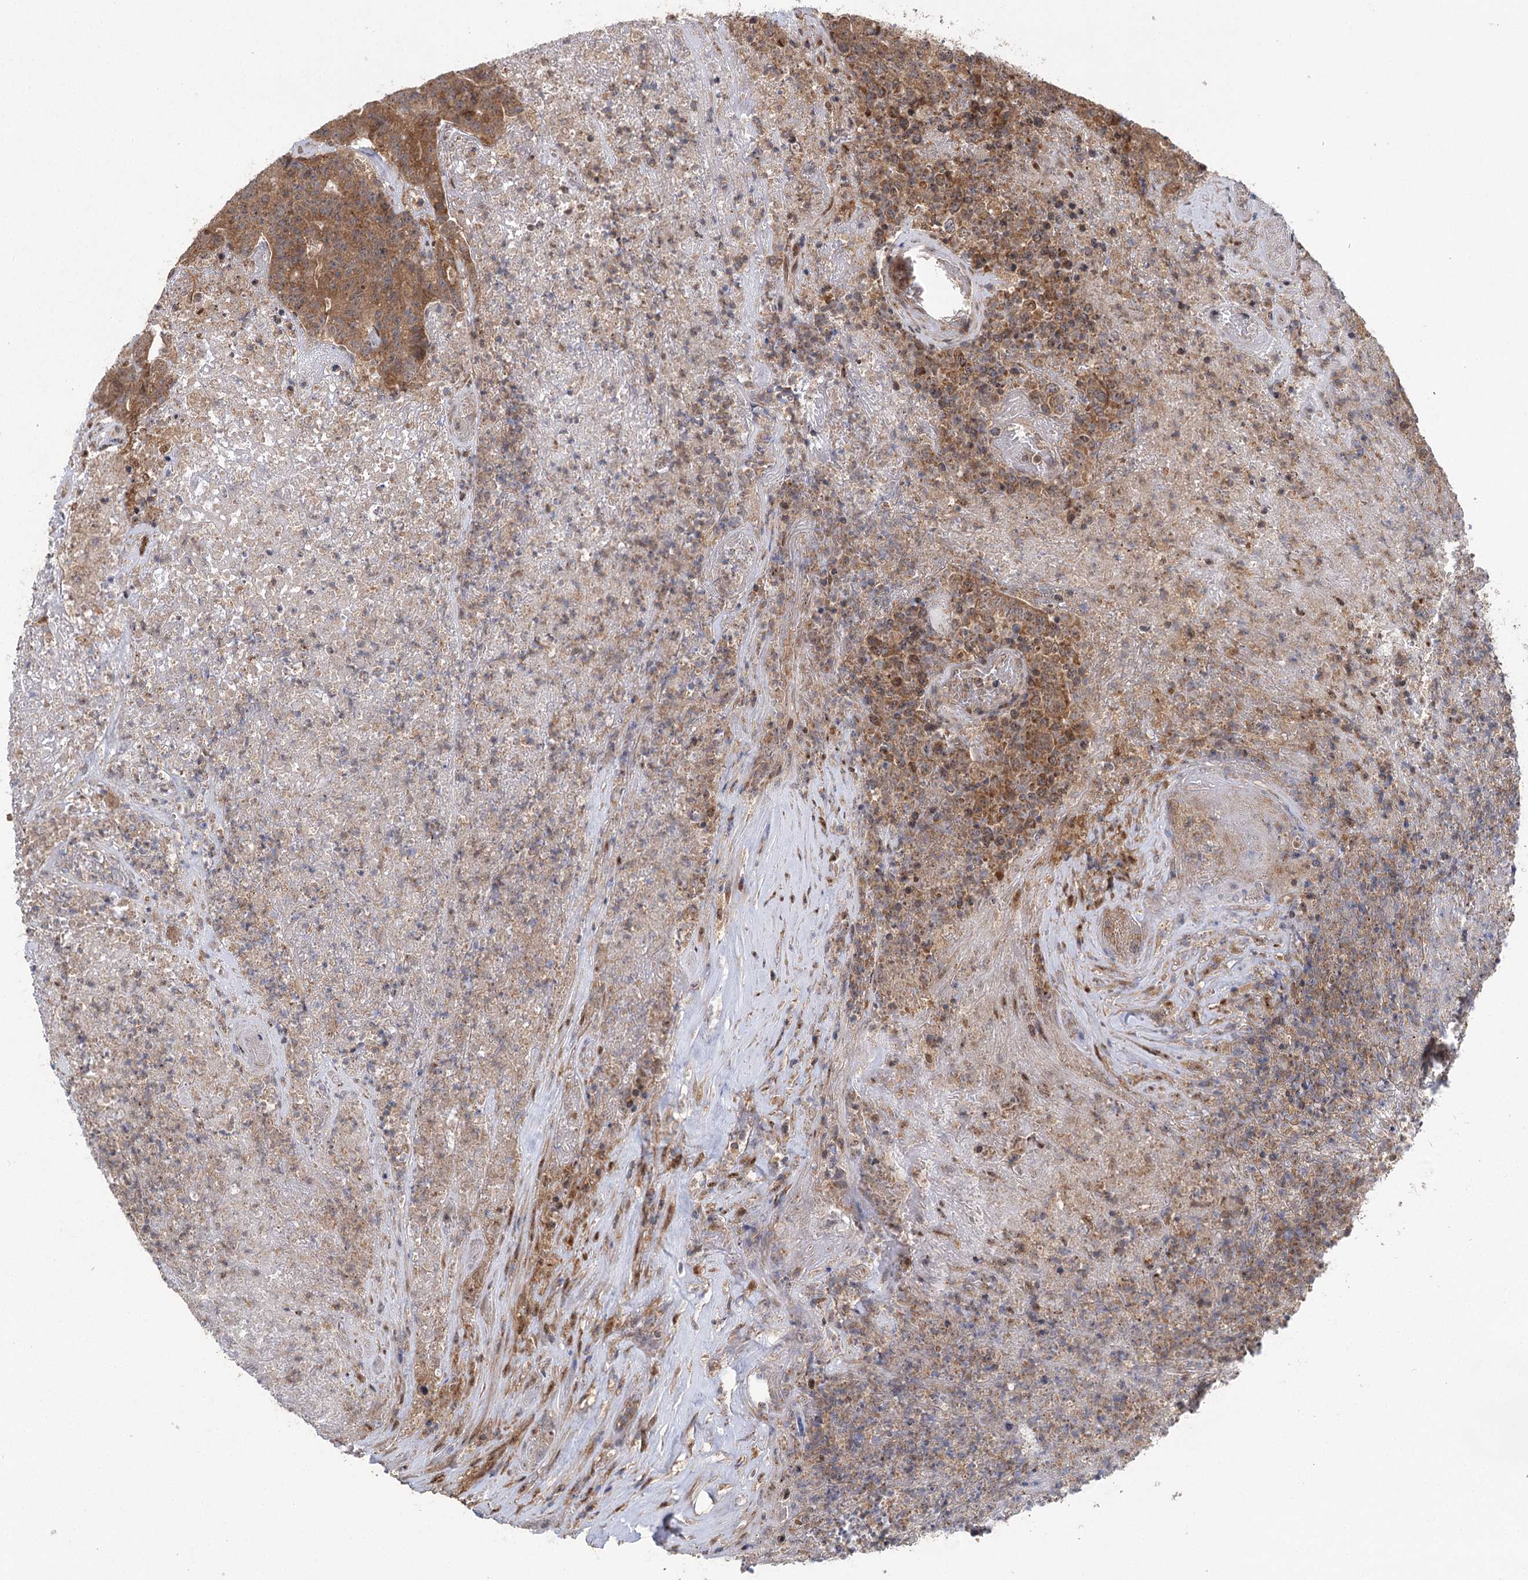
{"staining": {"intensity": "moderate", "quantity": ">75%", "location": "cytoplasmic/membranous"}, "tissue": "colorectal cancer", "cell_type": "Tumor cells", "image_type": "cancer", "snomed": [{"axis": "morphology", "description": "Adenocarcinoma, NOS"}, {"axis": "topography", "description": "Colon"}], "caption": "A histopathology image of human colorectal cancer (adenocarcinoma) stained for a protein reveals moderate cytoplasmic/membranous brown staining in tumor cells.", "gene": "C12orf4", "patient": {"sex": "female", "age": 75}}